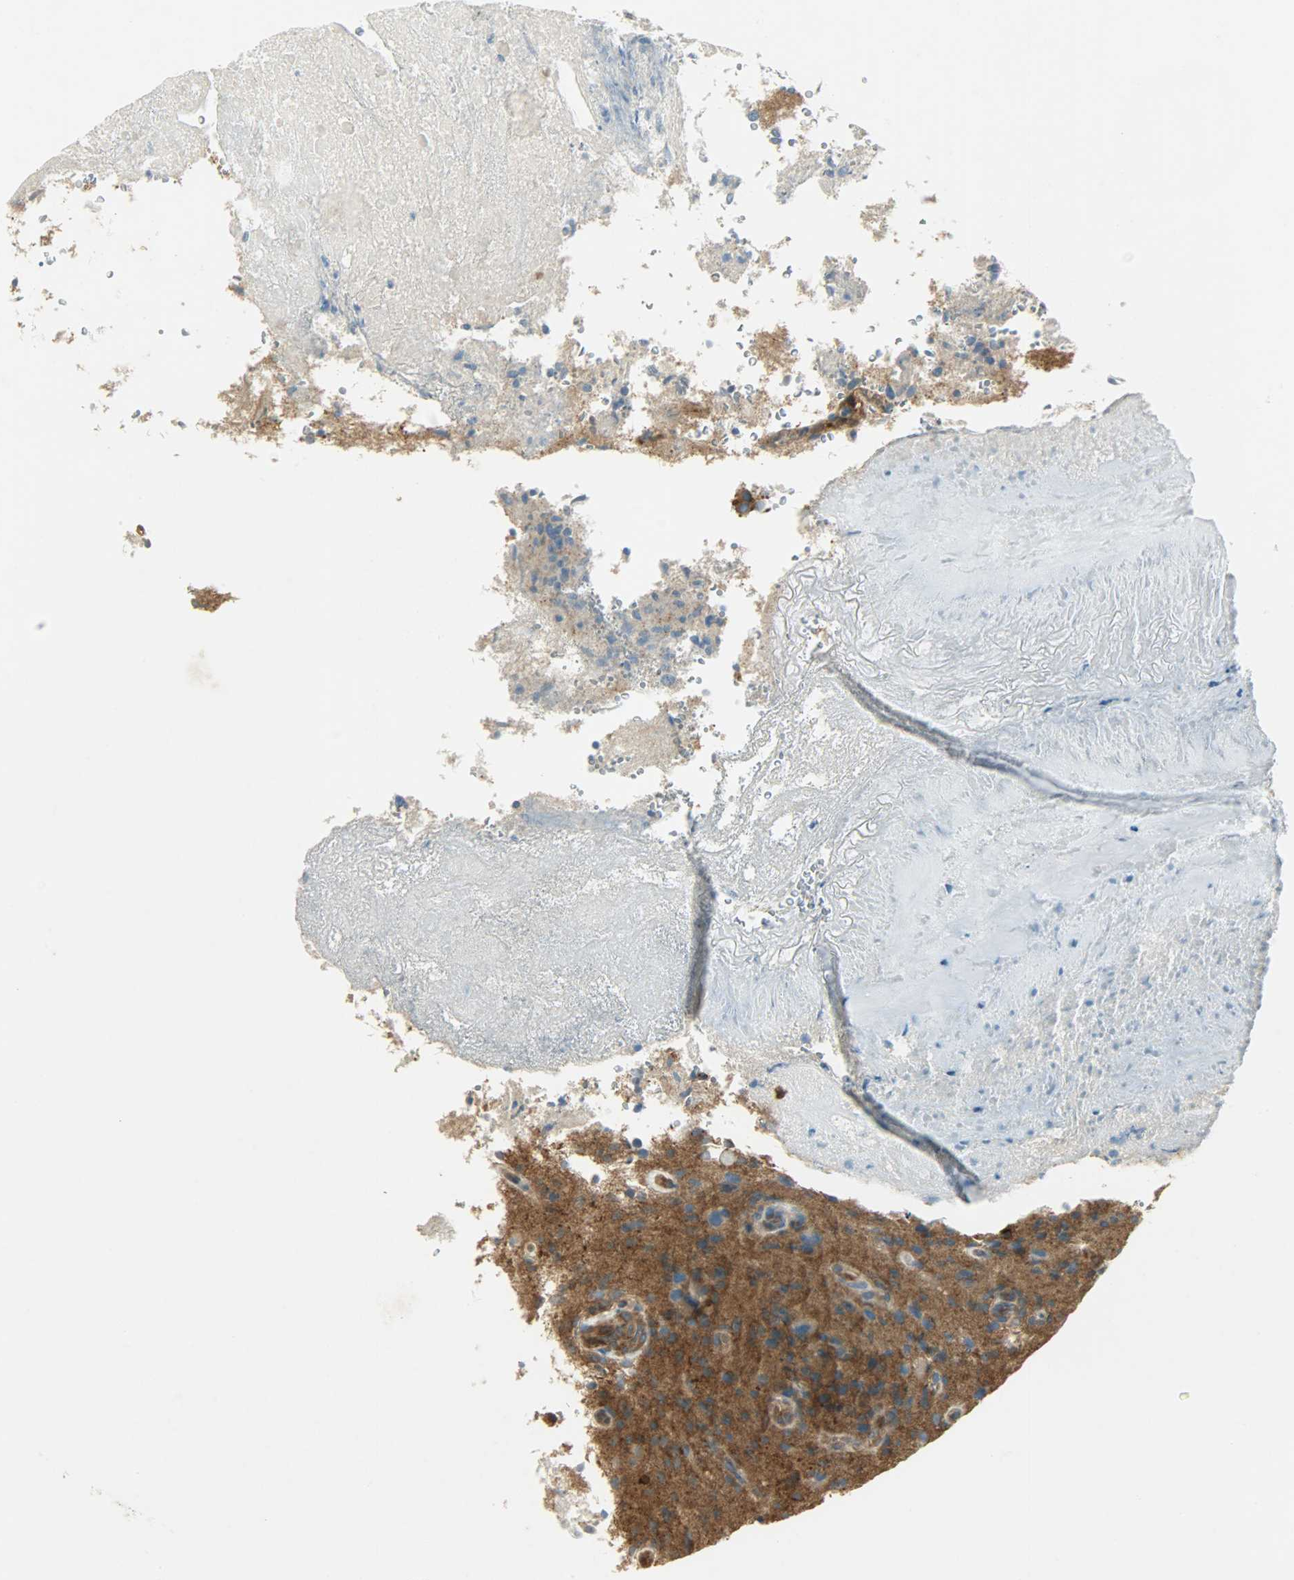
{"staining": {"intensity": "strong", "quantity": ">75%", "location": "cytoplasmic/membranous"}, "tissue": "glioma", "cell_type": "Tumor cells", "image_type": "cancer", "snomed": [{"axis": "morphology", "description": "Normal tissue, NOS"}, {"axis": "morphology", "description": "Glioma, malignant, High grade"}, {"axis": "topography", "description": "Cerebral cortex"}], "caption": "Immunohistochemical staining of glioma displays high levels of strong cytoplasmic/membranous protein positivity in approximately >75% of tumor cells. The protein of interest is stained brown, and the nuclei are stained in blue (DAB IHC with brightfield microscopy, high magnification).", "gene": "TSC22D2", "patient": {"sex": "male", "age": 75}}